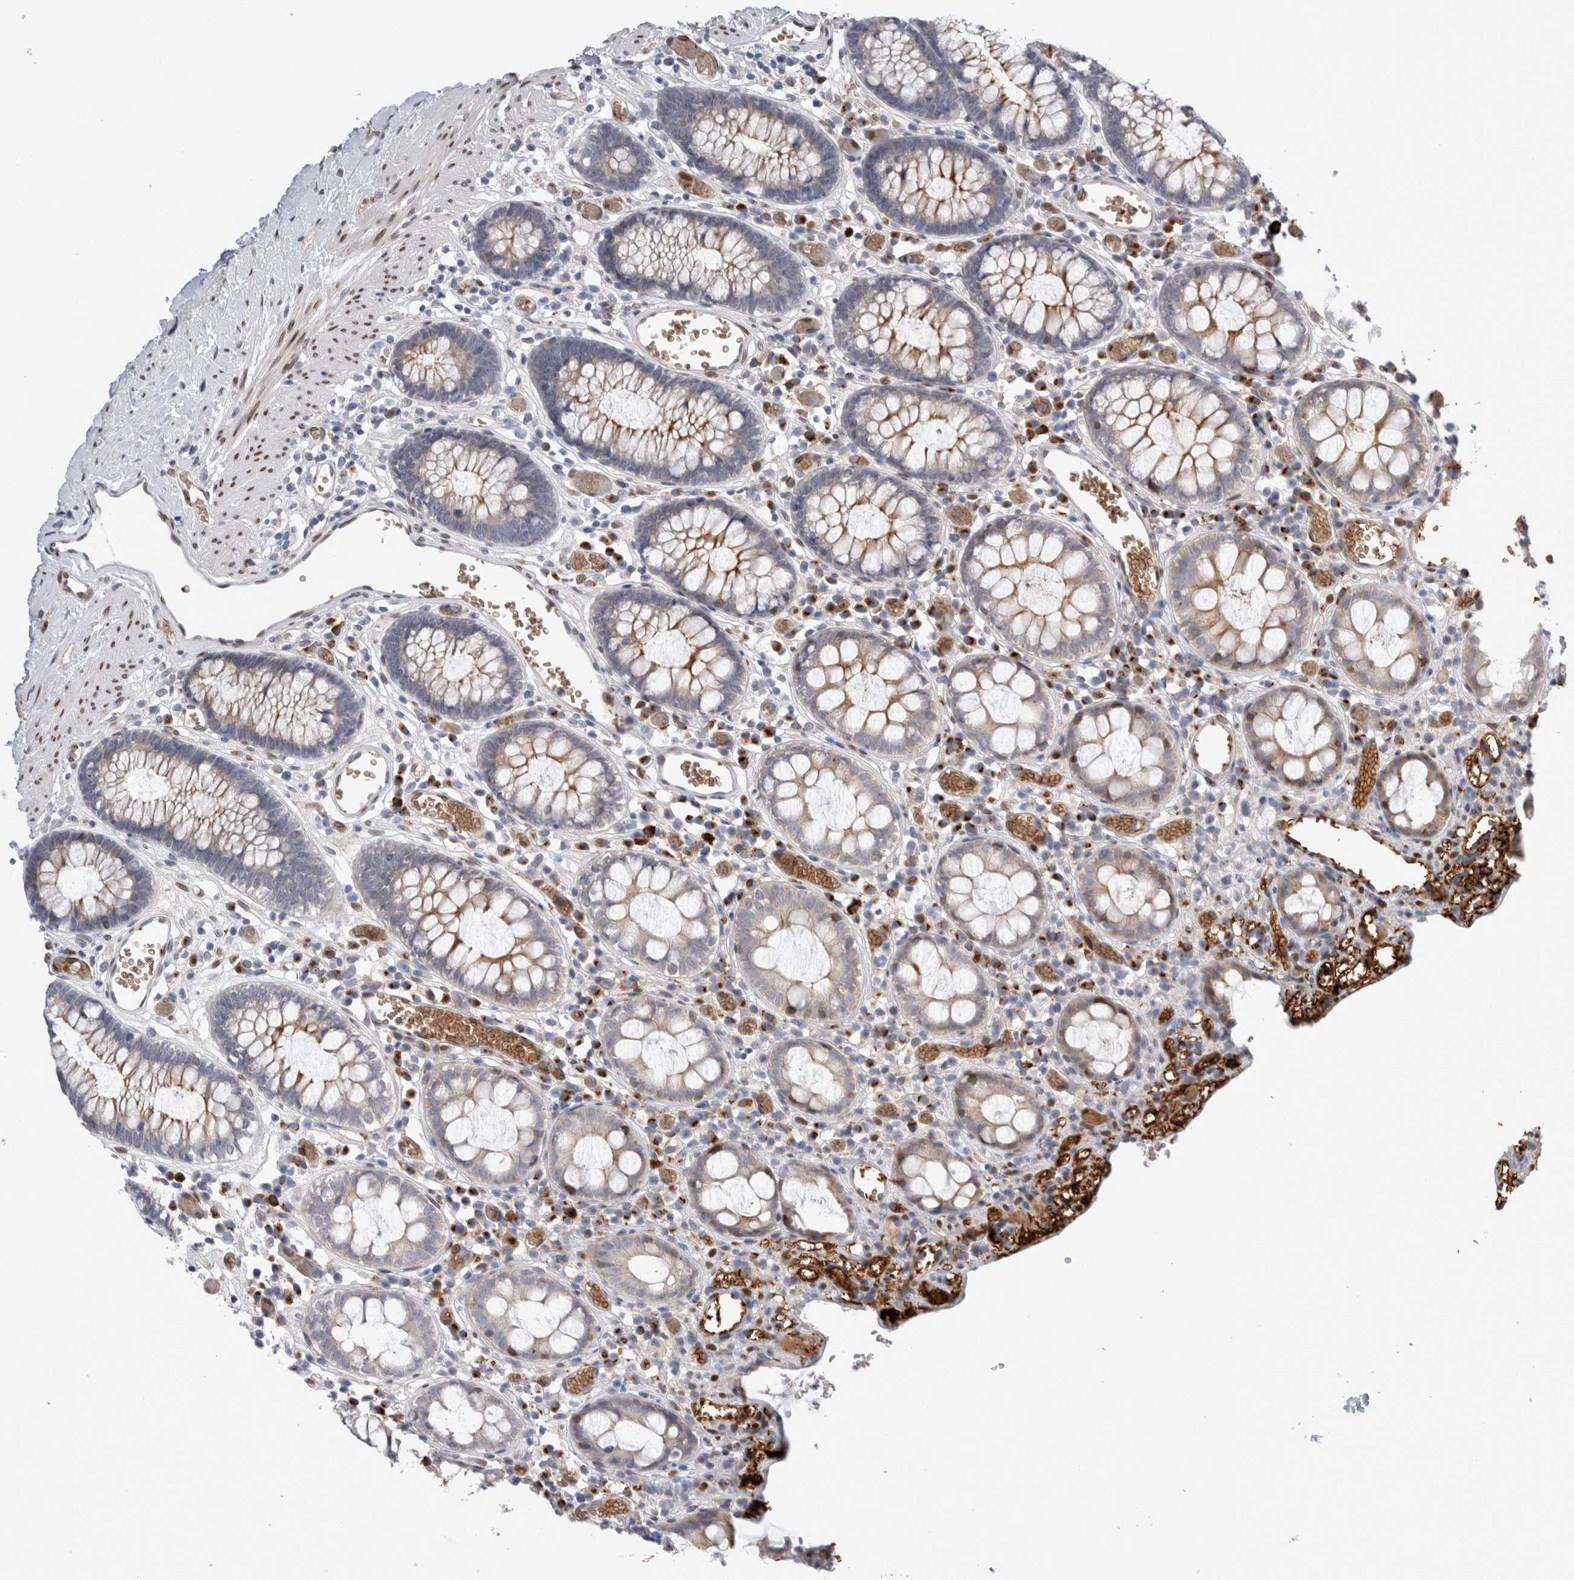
{"staining": {"intensity": "moderate", "quantity": "25%-75%", "location": "cytoplasmic/membranous"}, "tissue": "colon", "cell_type": "Endothelial cells", "image_type": "normal", "snomed": [{"axis": "morphology", "description": "Normal tissue, NOS"}, {"axis": "topography", "description": "Colon"}], "caption": "The image demonstrates immunohistochemical staining of benign colon. There is moderate cytoplasmic/membranous positivity is appreciated in about 25%-75% of endothelial cells. The staining was performed using DAB (3,3'-diaminobenzidine) to visualize the protein expression in brown, while the nuclei were stained in blue with hematoxylin (Magnification: 20x).", "gene": "DMTN", "patient": {"sex": "male", "age": 14}}